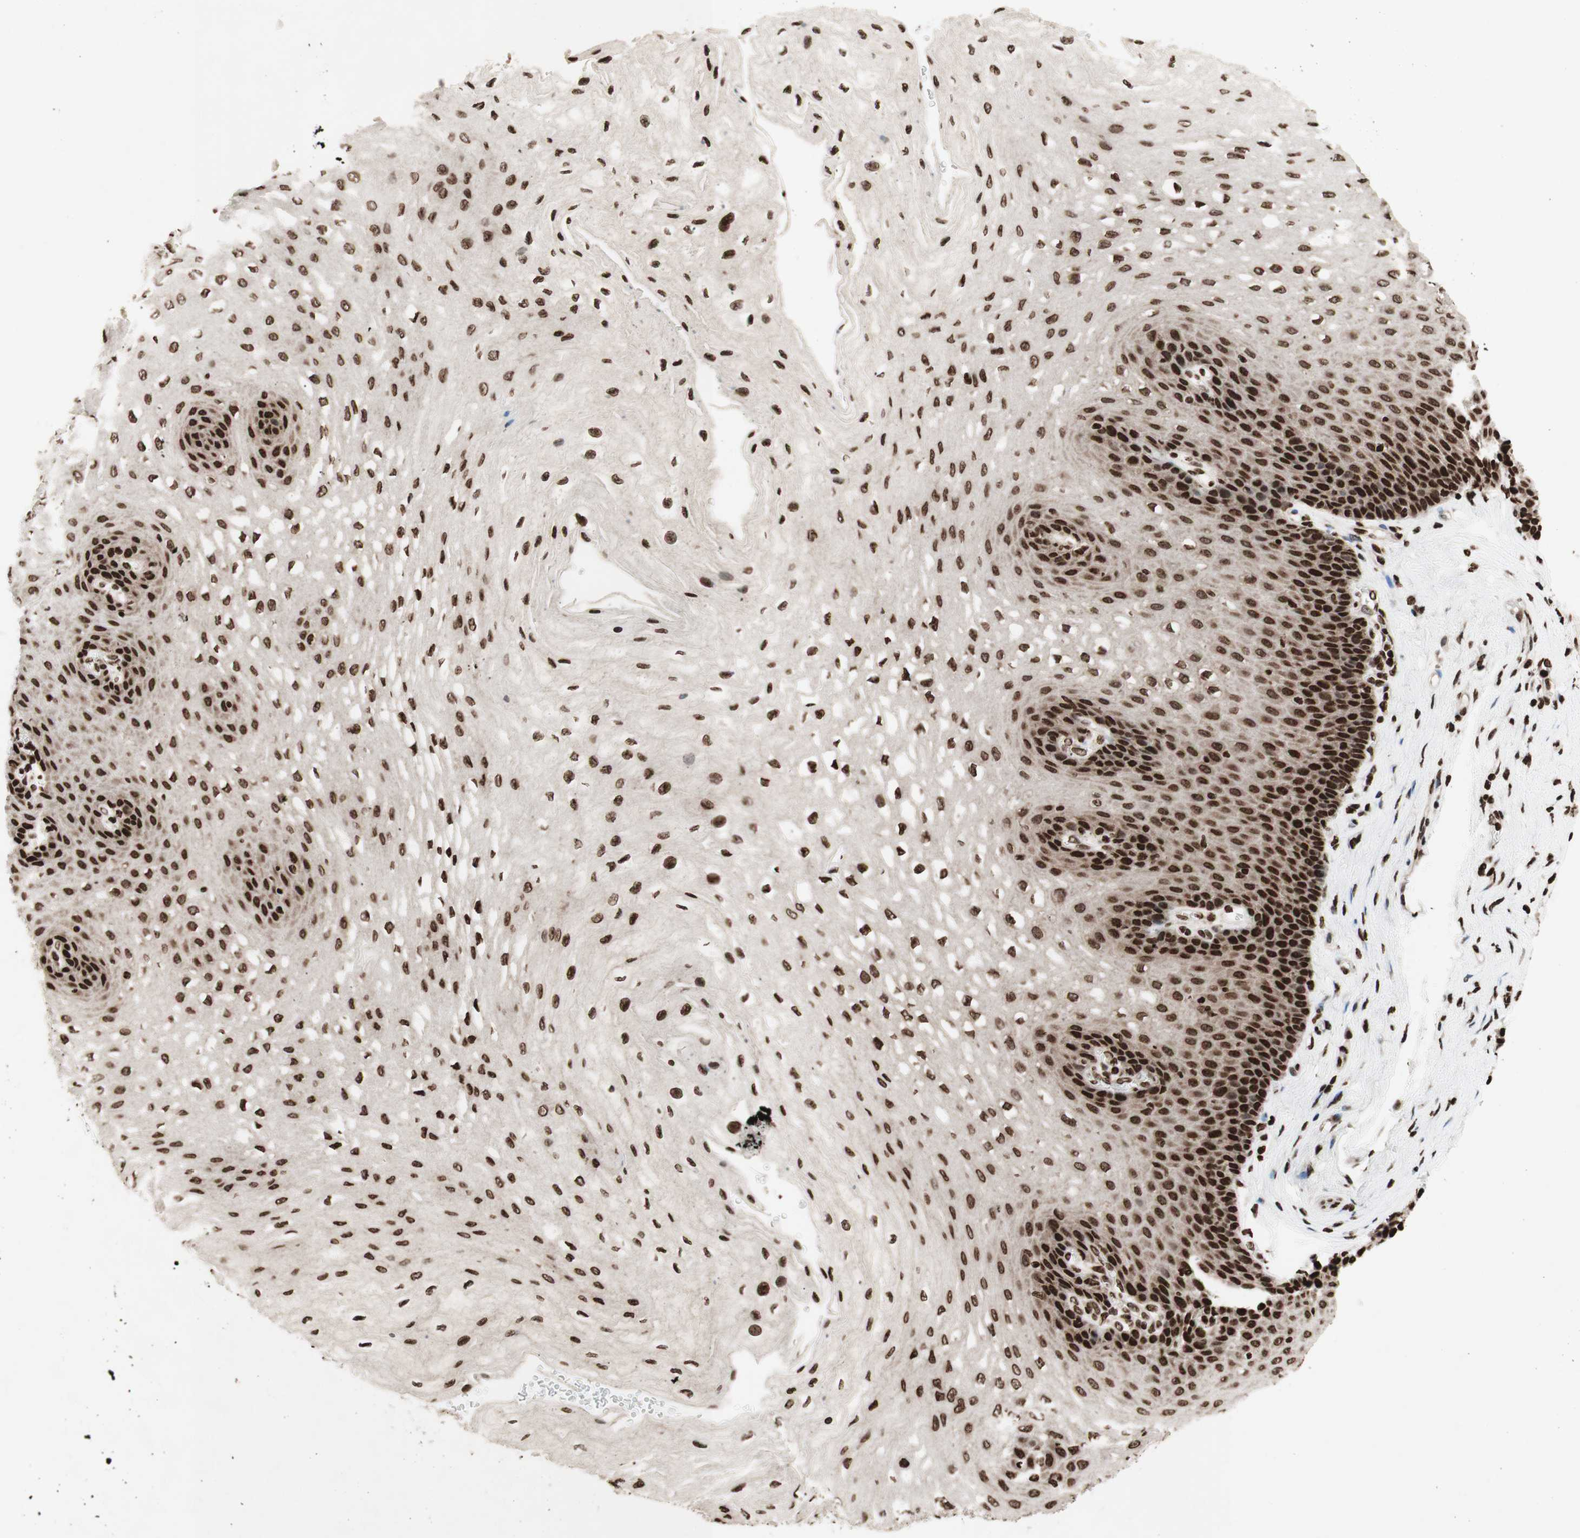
{"staining": {"intensity": "strong", "quantity": ">75%", "location": "nuclear"}, "tissue": "esophagus", "cell_type": "Squamous epithelial cells", "image_type": "normal", "snomed": [{"axis": "morphology", "description": "Normal tissue, NOS"}, {"axis": "topography", "description": "Esophagus"}], "caption": "A micrograph of esophagus stained for a protein displays strong nuclear brown staining in squamous epithelial cells. Ihc stains the protein of interest in brown and the nuclei are stained blue.", "gene": "NCOA3", "patient": {"sex": "female", "age": 72}}